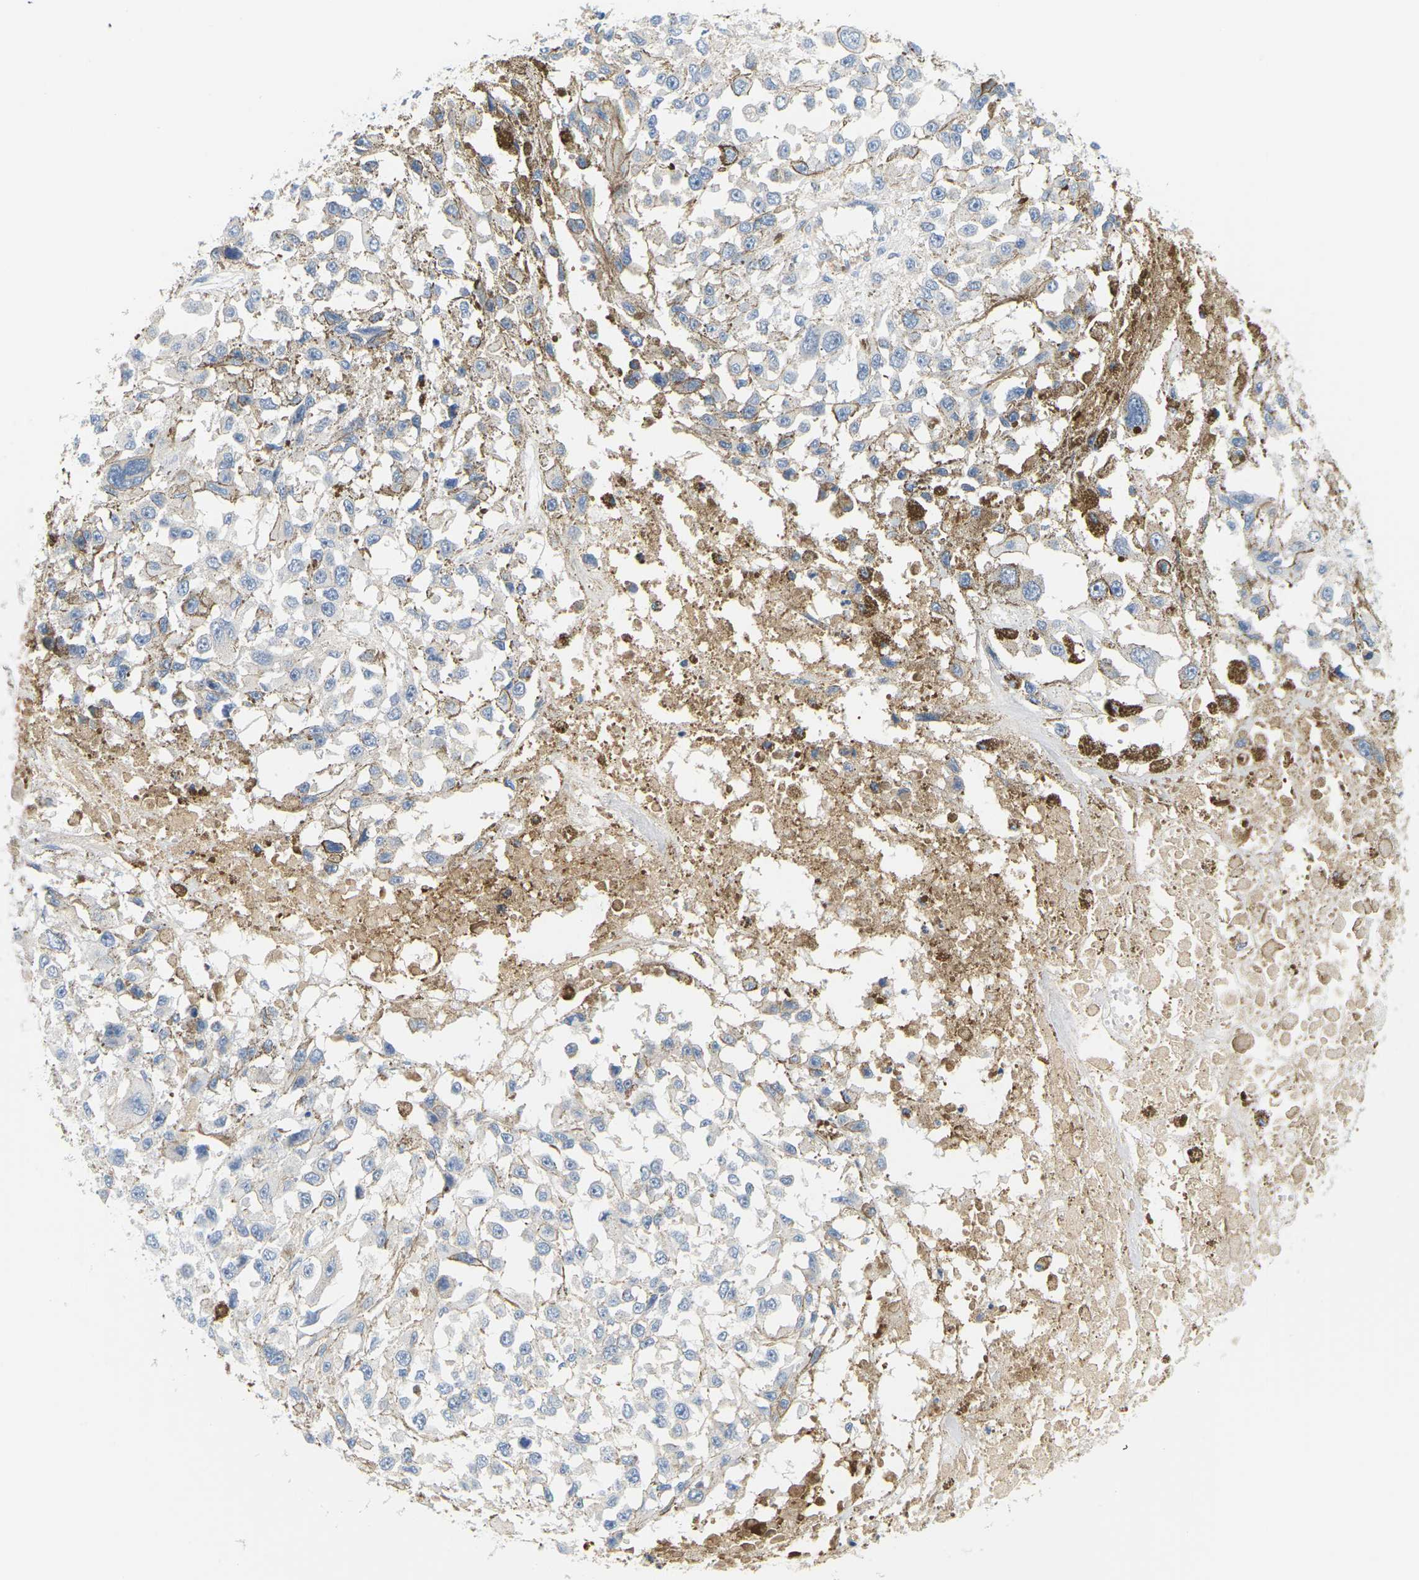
{"staining": {"intensity": "weak", "quantity": "<25%", "location": "cytoplasmic/membranous"}, "tissue": "melanoma", "cell_type": "Tumor cells", "image_type": "cancer", "snomed": [{"axis": "morphology", "description": "Malignant melanoma, Metastatic site"}, {"axis": "topography", "description": "Lymph node"}], "caption": "An image of melanoma stained for a protein exhibits no brown staining in tumor cells. (DAB (3,3'-diaminobenzidine) immunohistochemistry (IHC) with hematoxylin counter stain).", "gene": "APOB", "patient": {"sex": "male", "age": 59}}